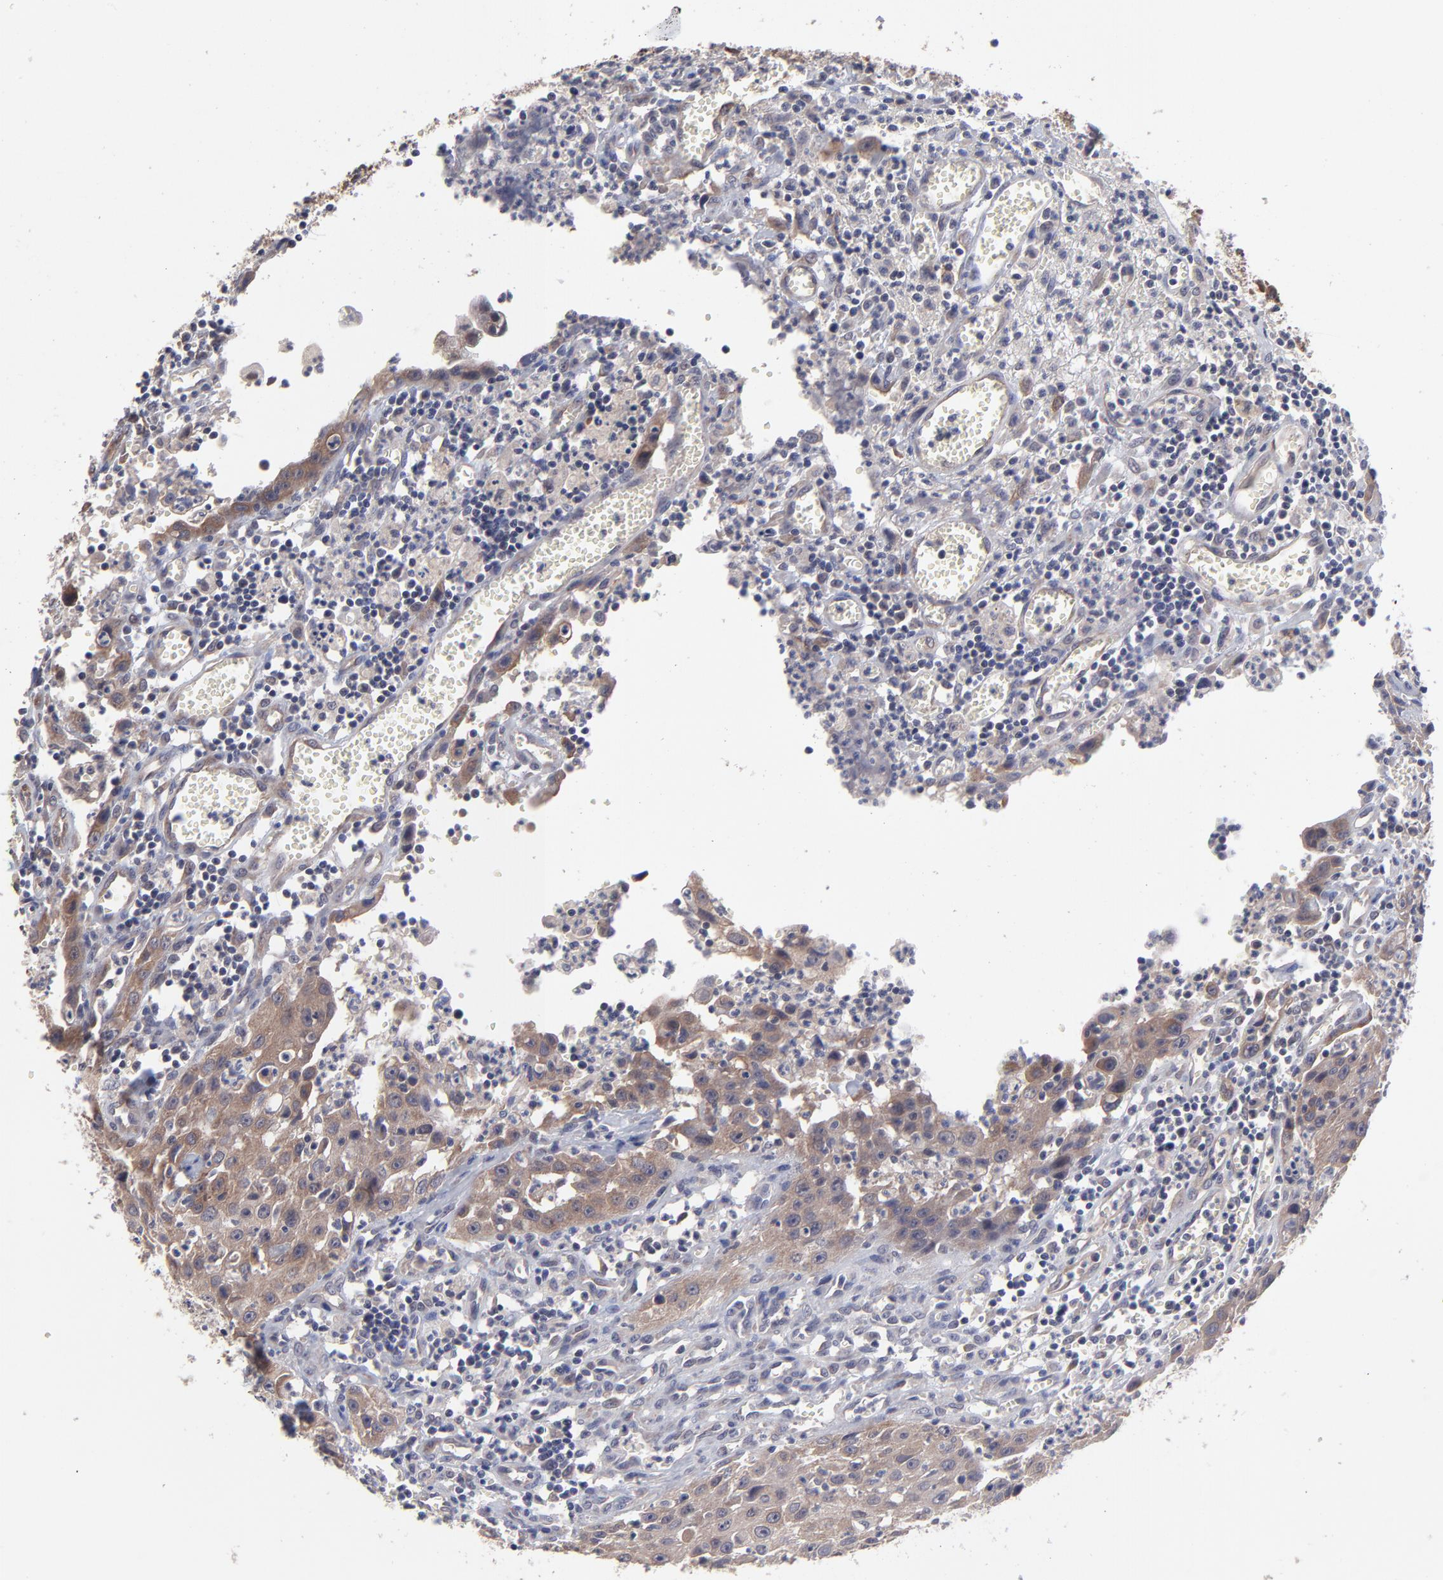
{"staining": {"intensity": "moderate", "quantity": ">75%", "location": "cytoplasmic/membranous"}, "tissue": "urothelial cancer", "cell_type": "Tumor cells", "image_type": "cancer", "snomed": [{"axis": "morphology", "description": "Urothelial carcinoma, High grade"}, {"axis": "topography", "description": "Urinary bladder"}], "caption": "Immunohistochemical staining of human high-grade urothelial carcinoma exhibits moderate cytoplasmic/membranous protein staining in approximately >75% of tumor cells.", "gene": "ZNF780B", "patient": {"sex": "male", "age": 66}}